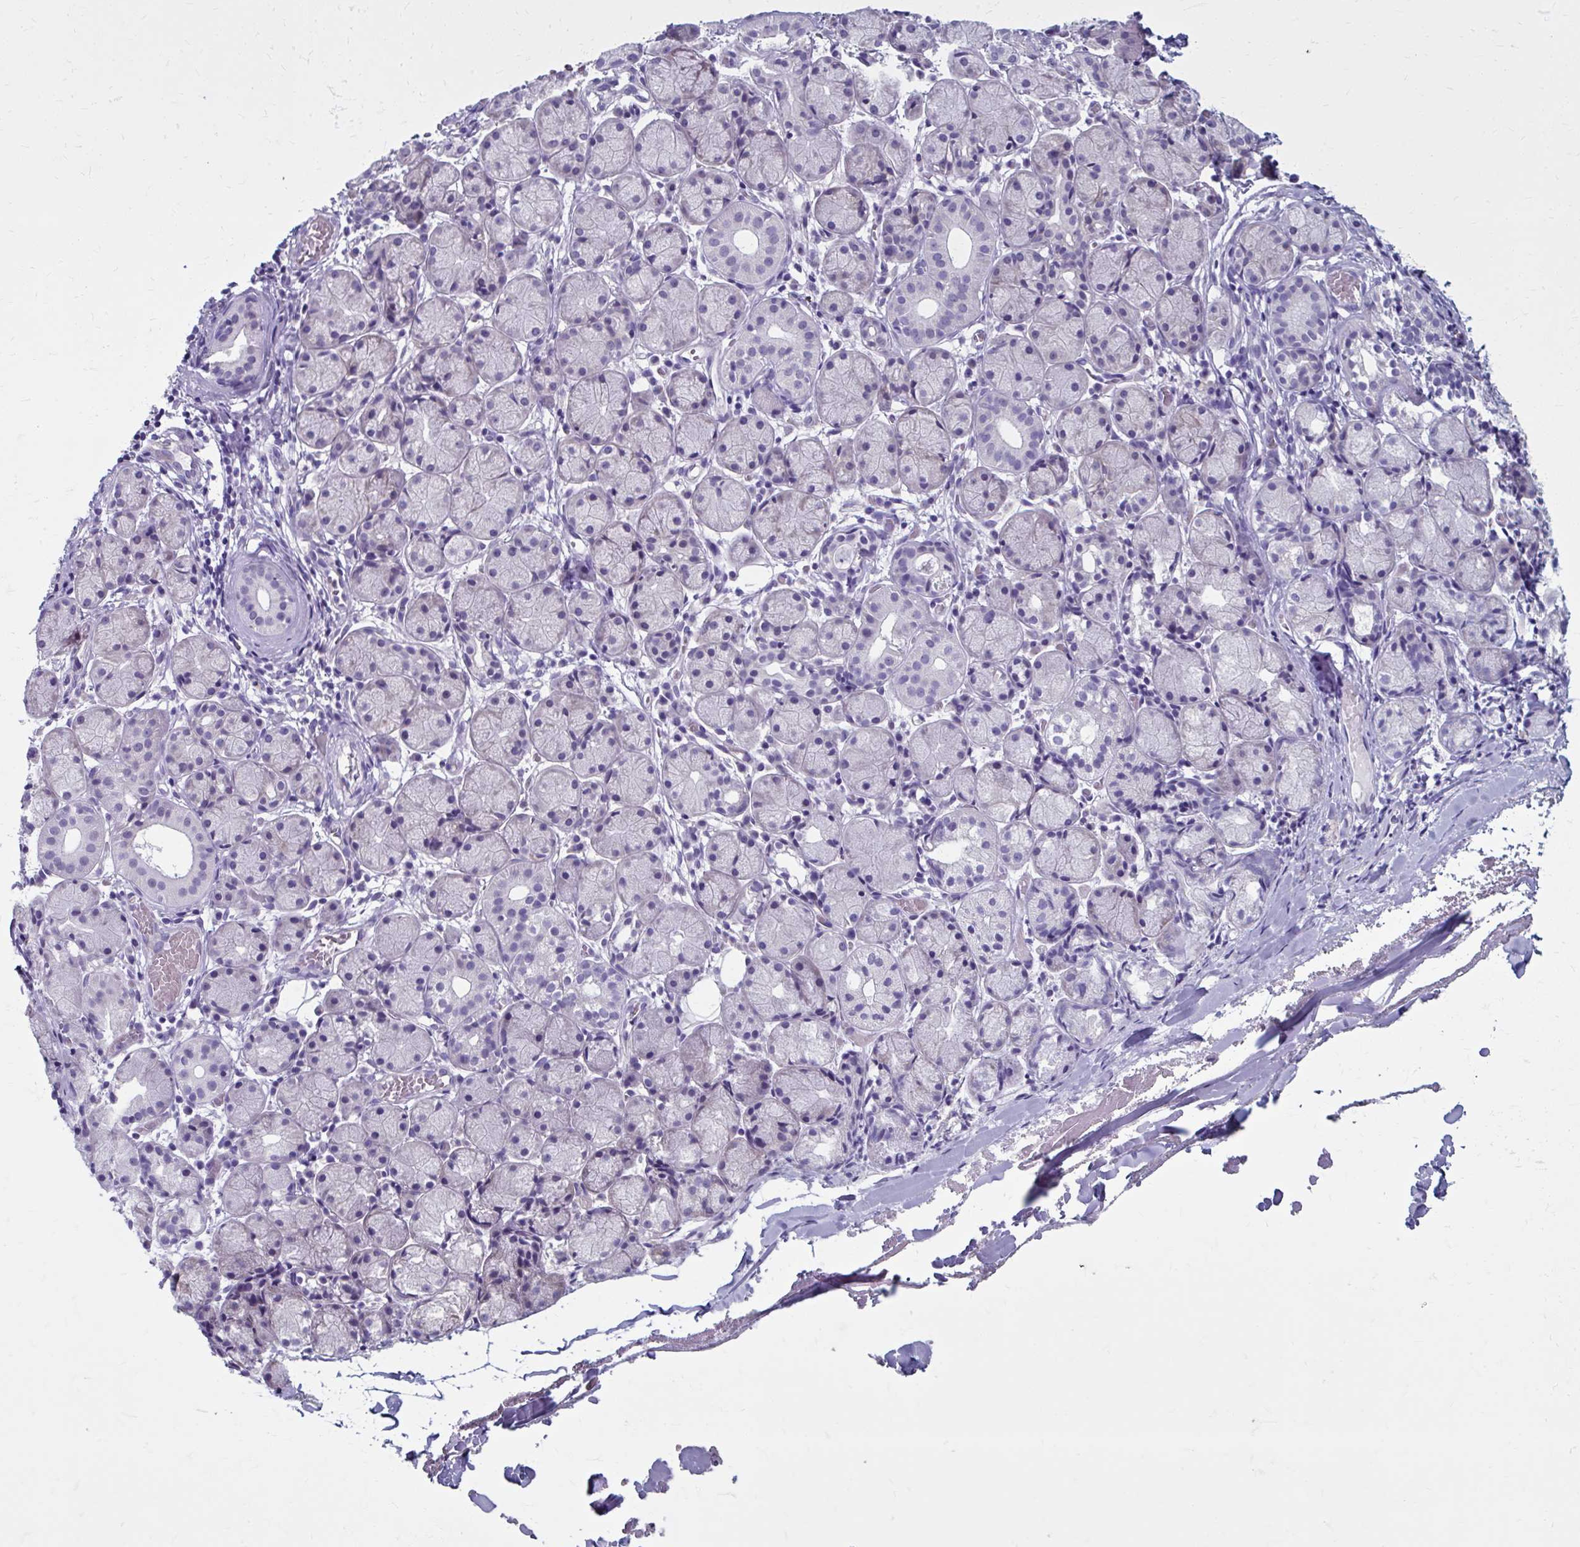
{"staining": {"intensity": "negative", "quantity": "none", "location": "none"}, "tissue": "salivary gland", "cell_type": "Glandular cells", "image_type": "normal", "snomed": [{"axis": "morphology", "description": "Normal tissue, NOS"}, {"axis": "topography", "description": "Salivary gland"}], "caption": "Photomicrograph shows no protein positivity in glandular cells of normal salivary gland.", "gene": "ZNF555", "patient": {"sex": "female", "age": 24}}